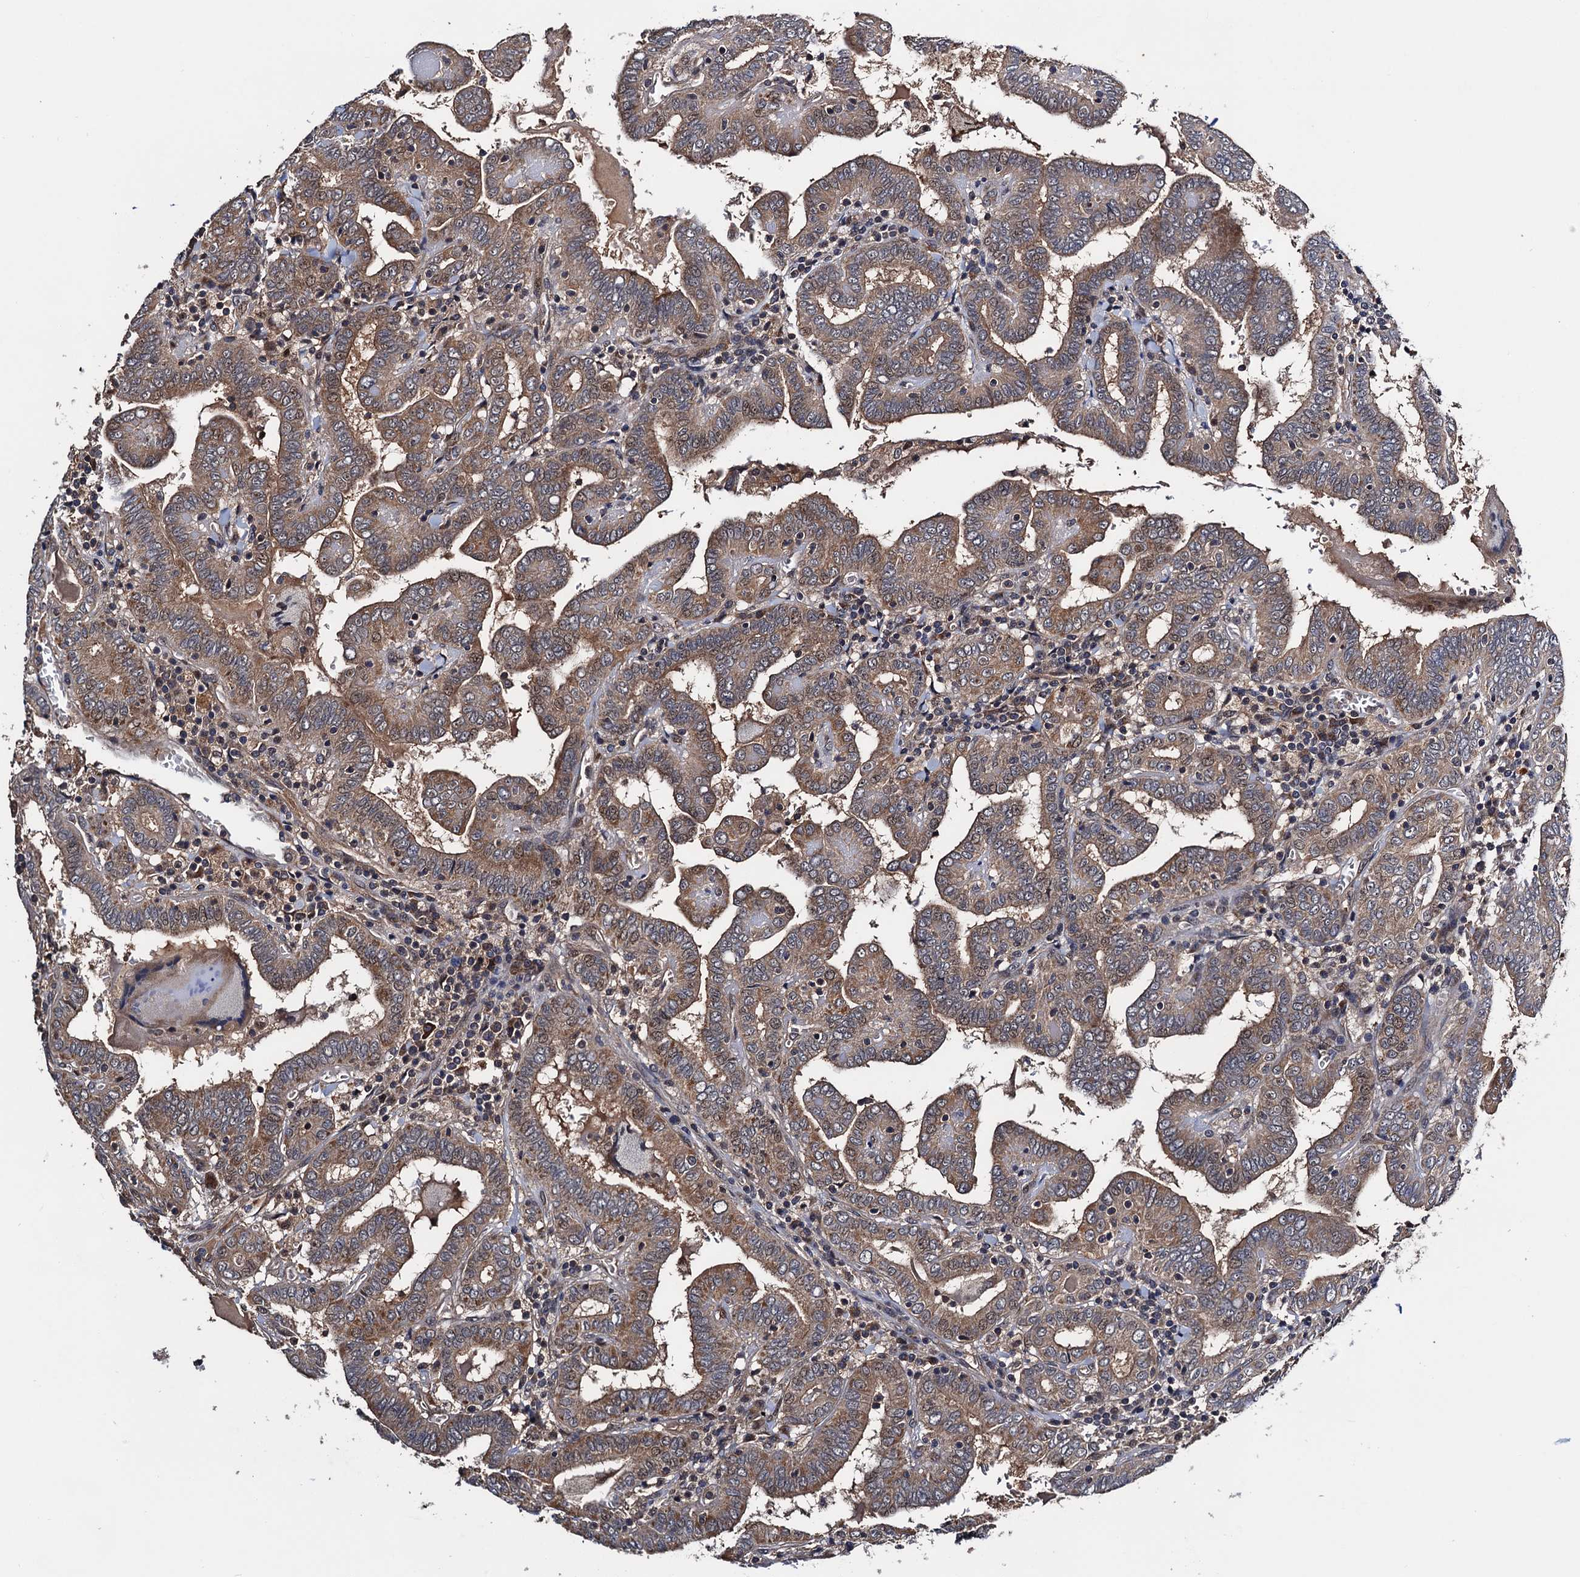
{"staining": {"intensity": "moderate", "quantity": ">75%", "location": "cytoplasmic/membranous"}, "tissue": "thyroid cancer", "cell_type": "Tumor cells", "image_type": "cancer", "snomed": [{"axis": "morphology", "description": "Papillary adenocarcinoma, NOS"}, {"axis": "topography", "description": "Thyroid gland"}], "caption": "Tumor cells reveal medium levels of moderate cytoplasmic/membranous expression in approximately >75% of cells in papillary adenocarcinoma (thyroid). (Brightfield microscopy of DAB IHC at high magnification).", "gene": "NAA16", "patient": {"sex": "female", "age": 72}}